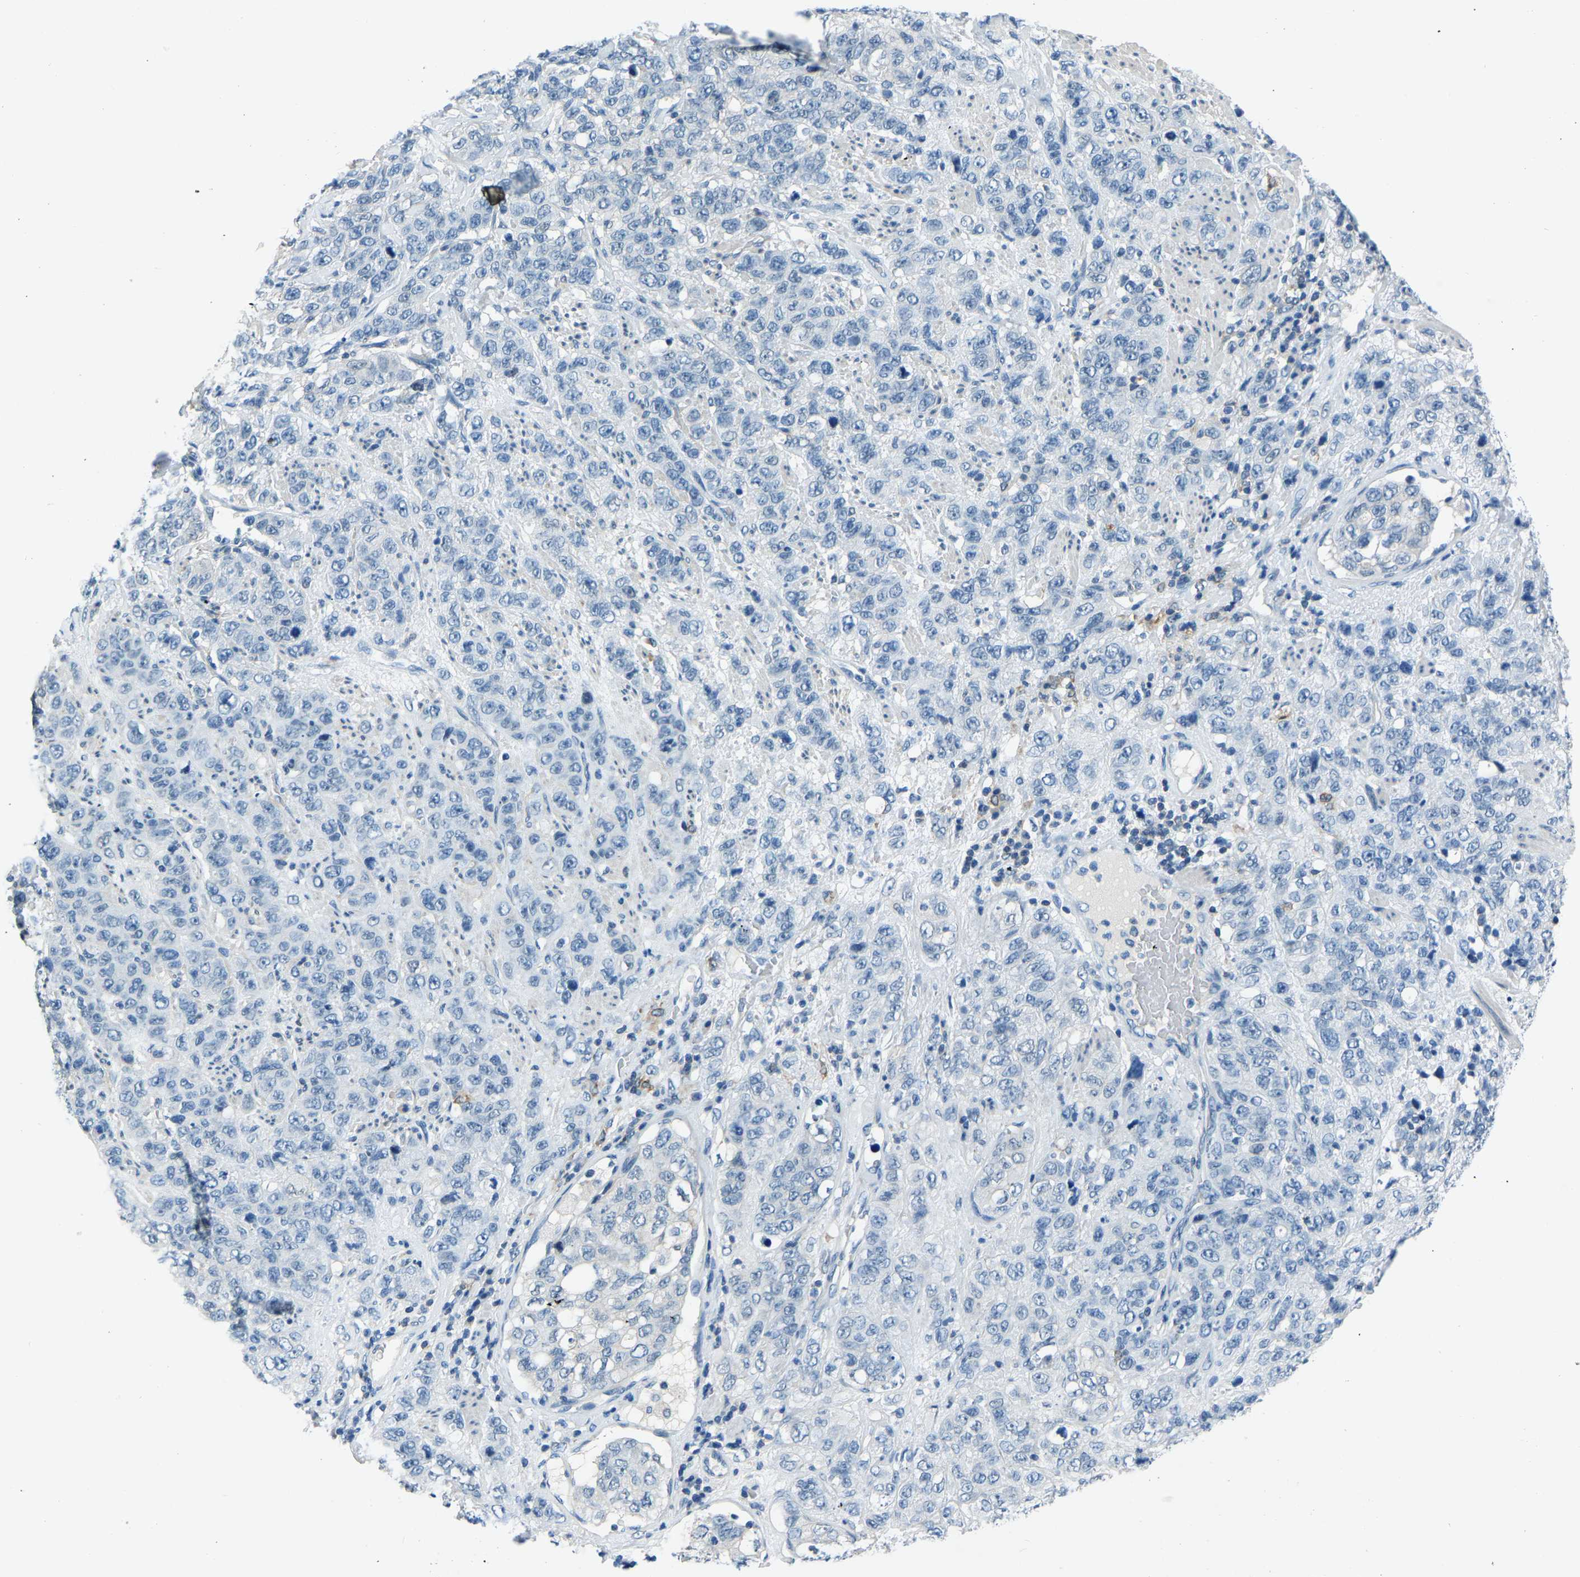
{"staining": {"intensity": "negative", "quantity": "none", "location": "none"}, "tissue": "stomach cancer", "cell_type": "Tumor cells", "image_type": "cancer", "snomed": [{"axis": "morphology", "description": "Adenocarcinoma, NOS"}, {"axis": "topography", "description": "Stomach"}], "caption": "Tumor cells are negative for brown protein staining in stomach cancer.", "gene": "XIRP1", "patient": {"sex": "male", "age": 48}}